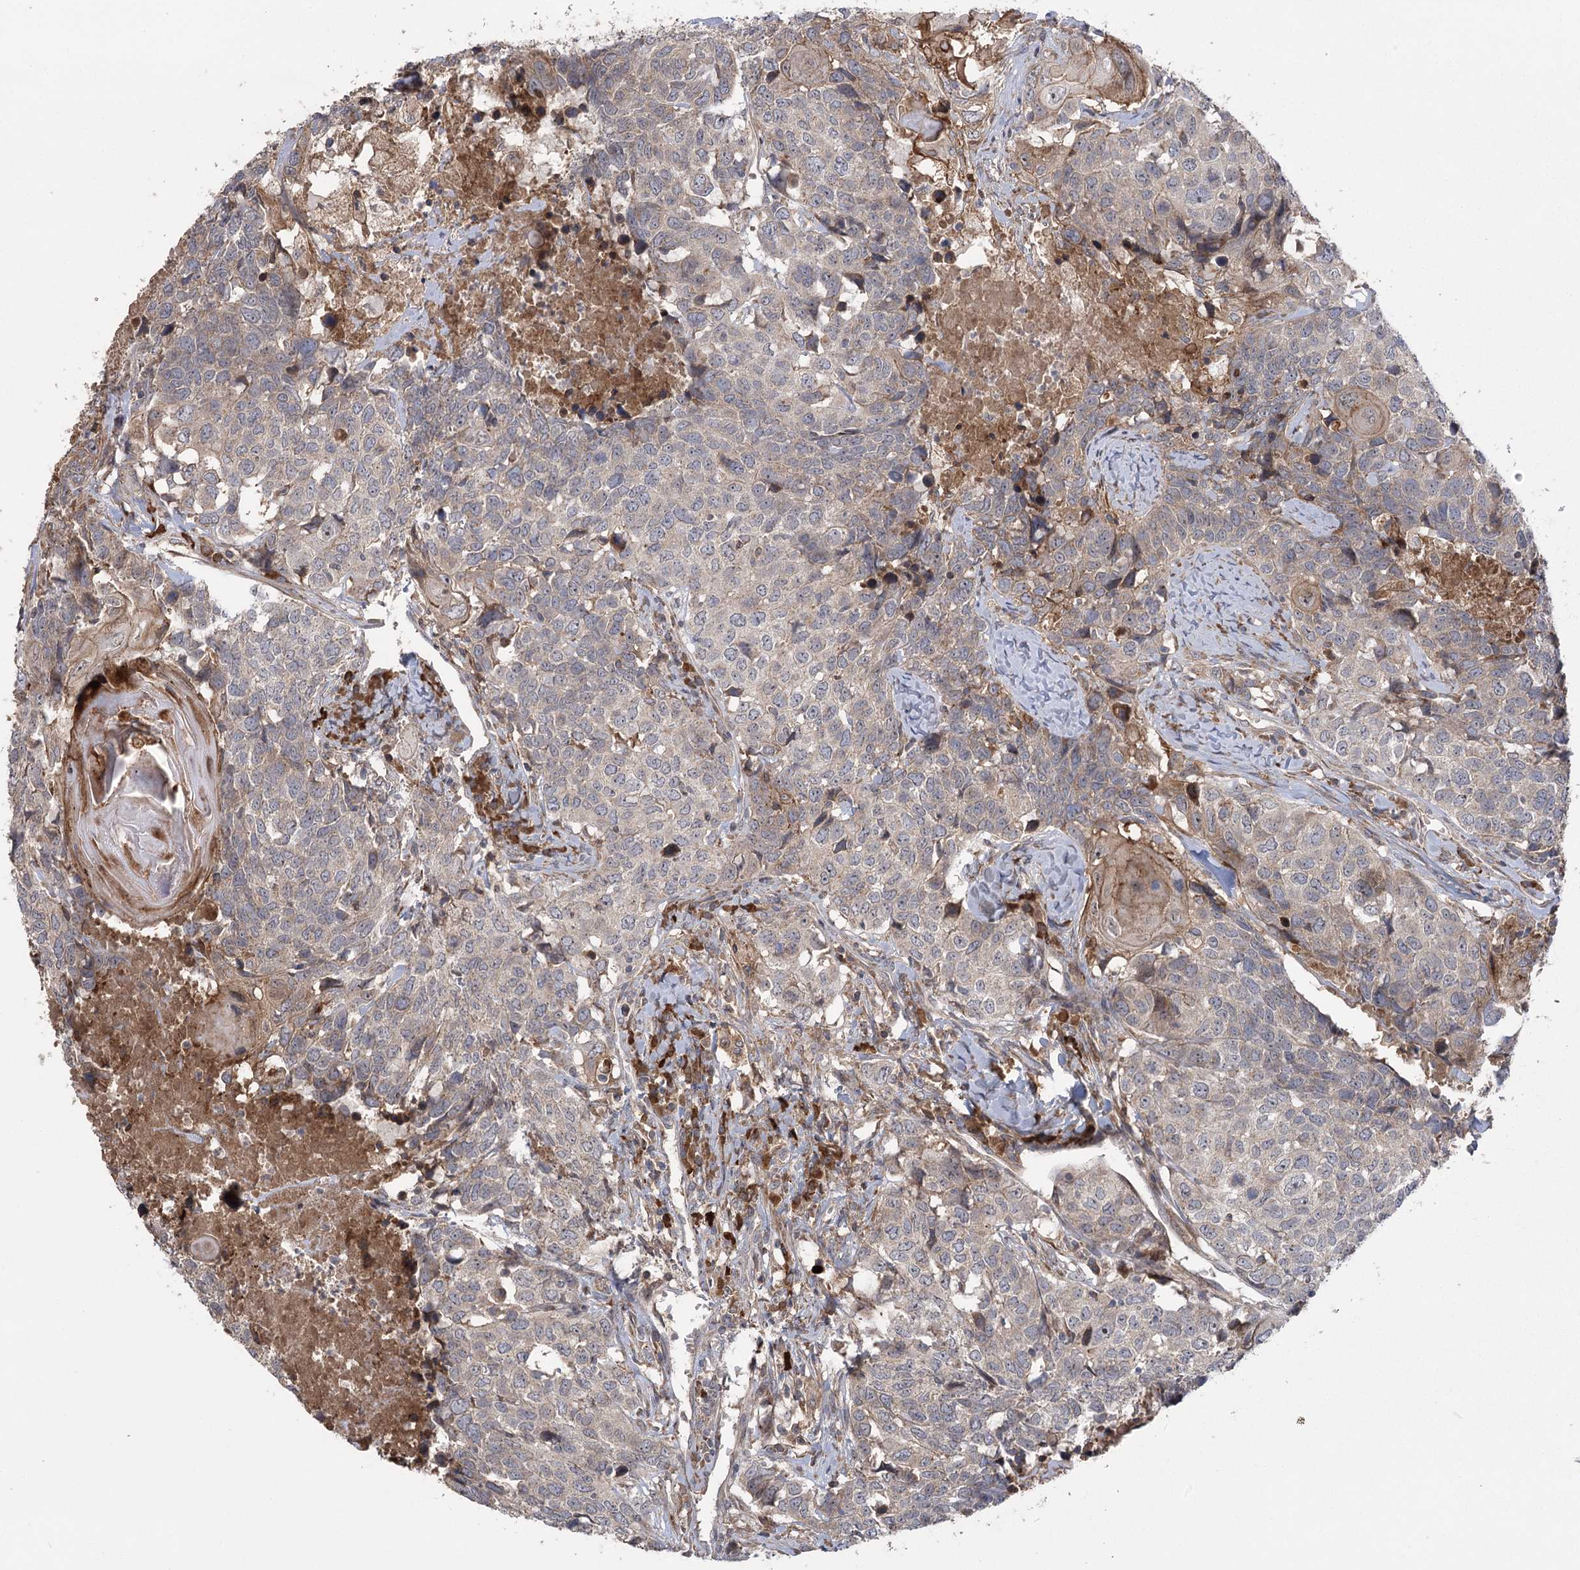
{"staining": {"intensity": "negative", "quantity": "none", "location": "none"}, "tissue": "head and neck cancer", "cell_type": "Tumor cells", "image_type": "cancer", "snomed": [{"axis": "morphology", "description": "Squamous cell carcinoma, NOS"}, {"axis": "topography", "description": "Head-Neck"}], "caption": "Tumor cells are negative for protein expression in human head and neck squamous cell carcinoma. (DAB (3,3'-diaminobenzidine) immunohistochemistry visualized using brightfield microscopy, high magnification).", "gene": "KCNN2", "patient": {"sex": "male", "age": 66}}